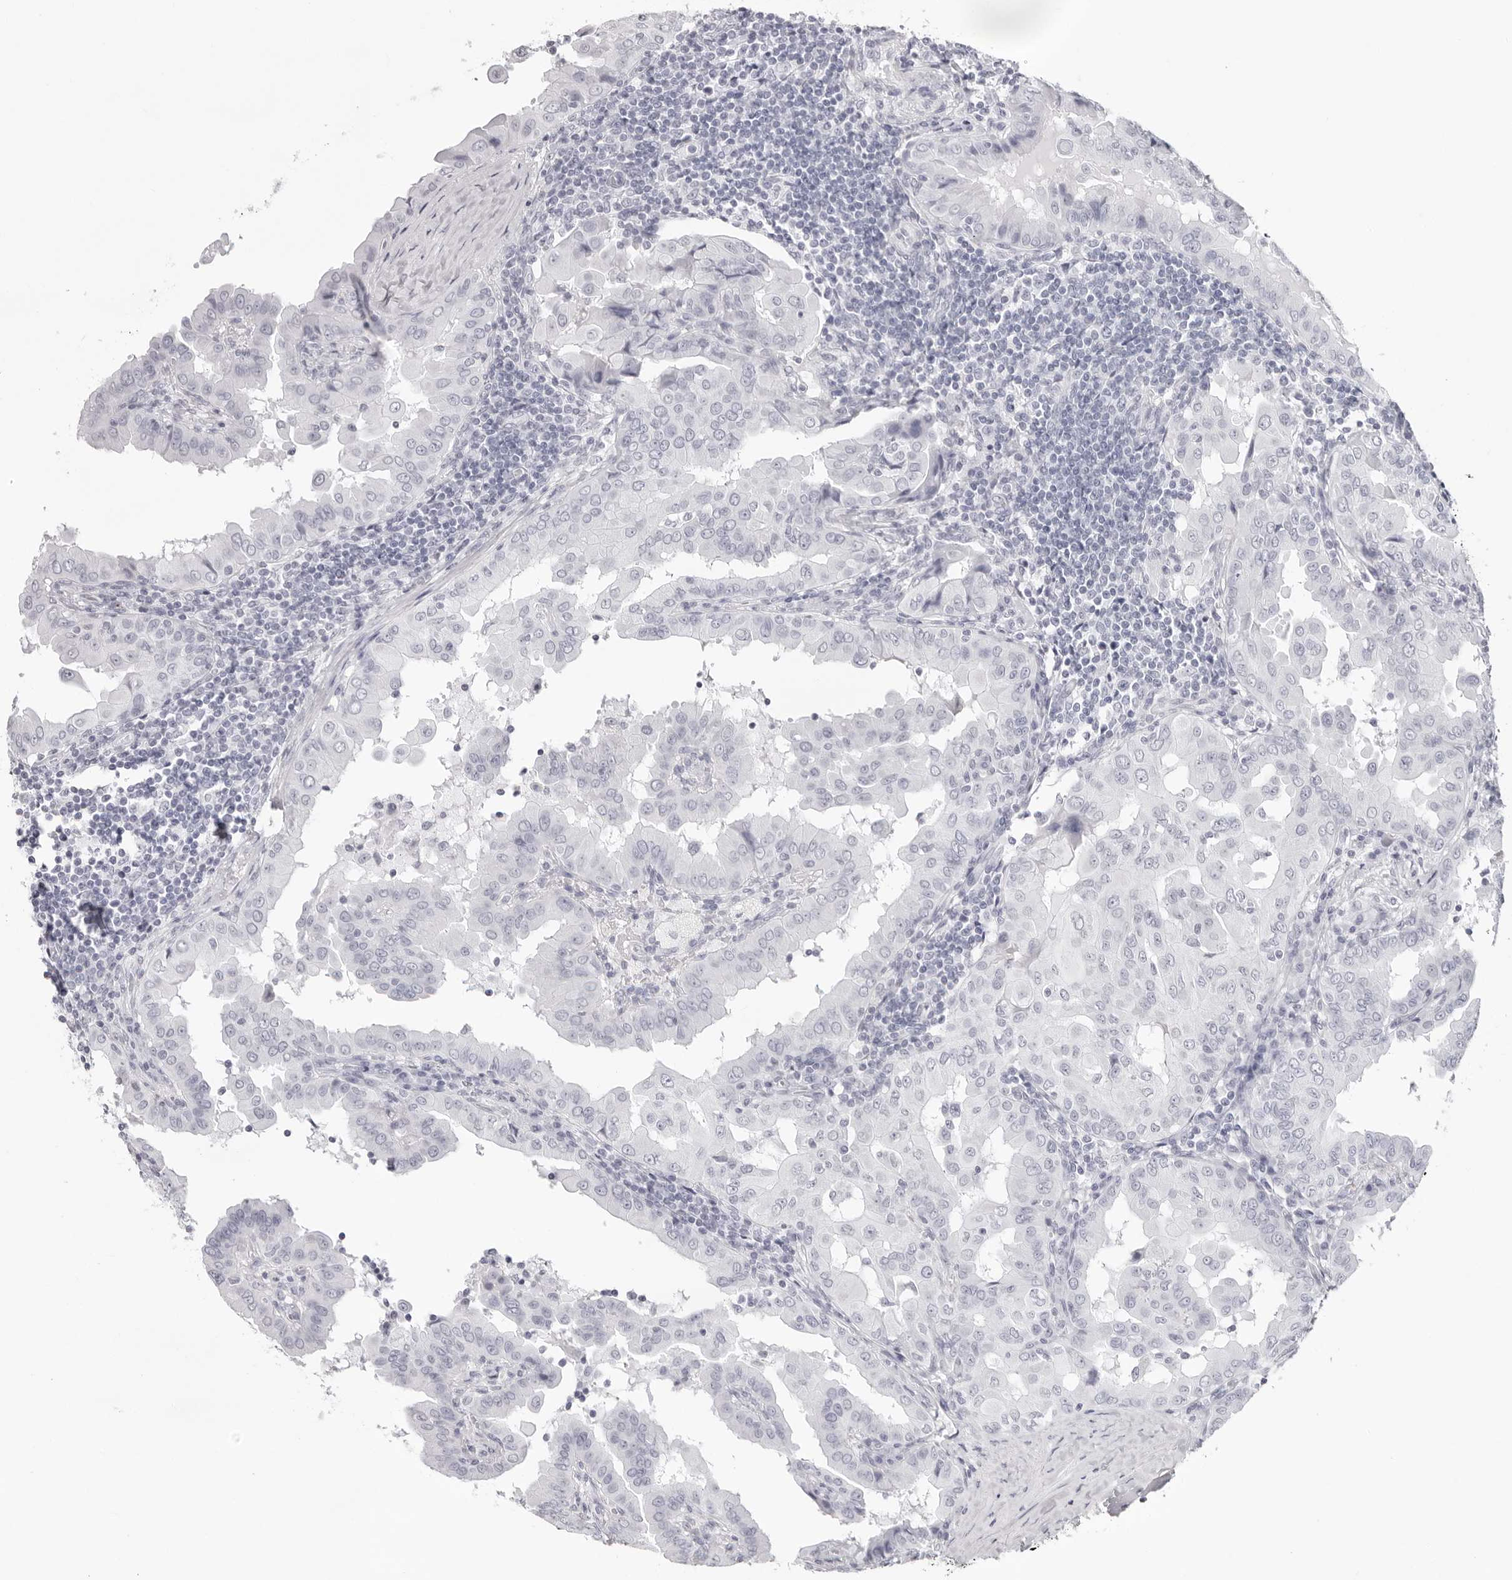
{"staining": {"intensity": "negative", "quantity": "none", "location": "none"}, "tissue": "thyroid cancer", "cell_type": "Tumor cells", "image_type": "cancer", "snomed": [{"axis": "morphology", "description": "Papillary adenocarcinoma, NOS"}, {"axis": "topography", "description": "Thyroid gland"}], "caption": "Histopathology image shows no protein positivity in tumor cells of papillary adenocarcinoma (thyroid) tissue.", "gene": "INSL3", "patient": {"sex": "male", "age": 33}}